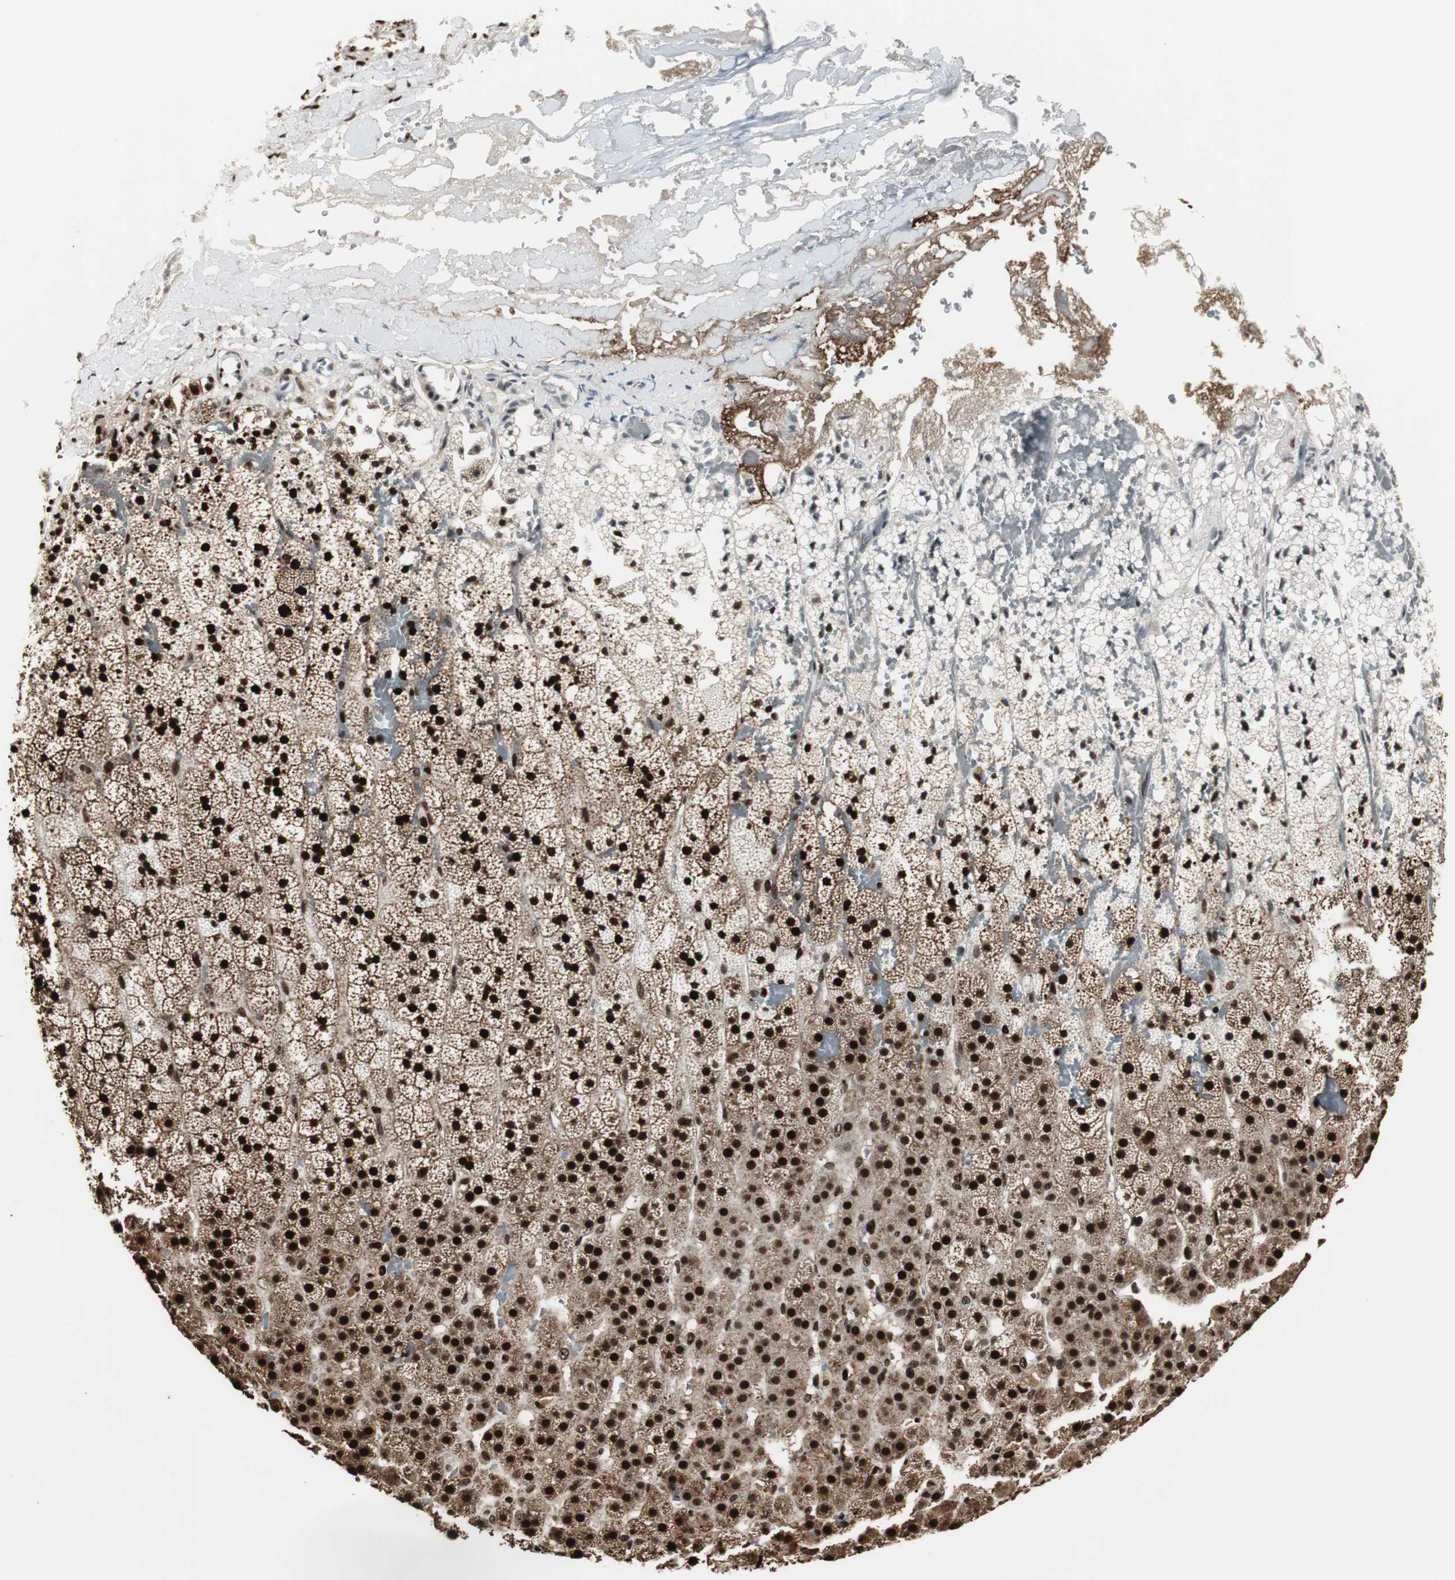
{"staining": {"intensity": "strong", "quantity": ">75%", "location": "cytoplasmic/membranous,nuclear"}, "tissue": "adrenal gland", "cell_type": "Glandular cells", "image_type": "normal", "snomed": [{"axis": "morphology", "description": "Normal tissue, NOS"}, {"axis": "topography", "description": "Adrenal gland"}], "caption": "Protein expression analysis of benign adrenal gland demonstrates strong cytoplasmic/membranous,nuclear positivity in about >75% of glandular cells. (Brightfield microscopy of DAB IHC at high magnification).", "gene": "PARN", "patient": {"sex": "male", "age": 35}}